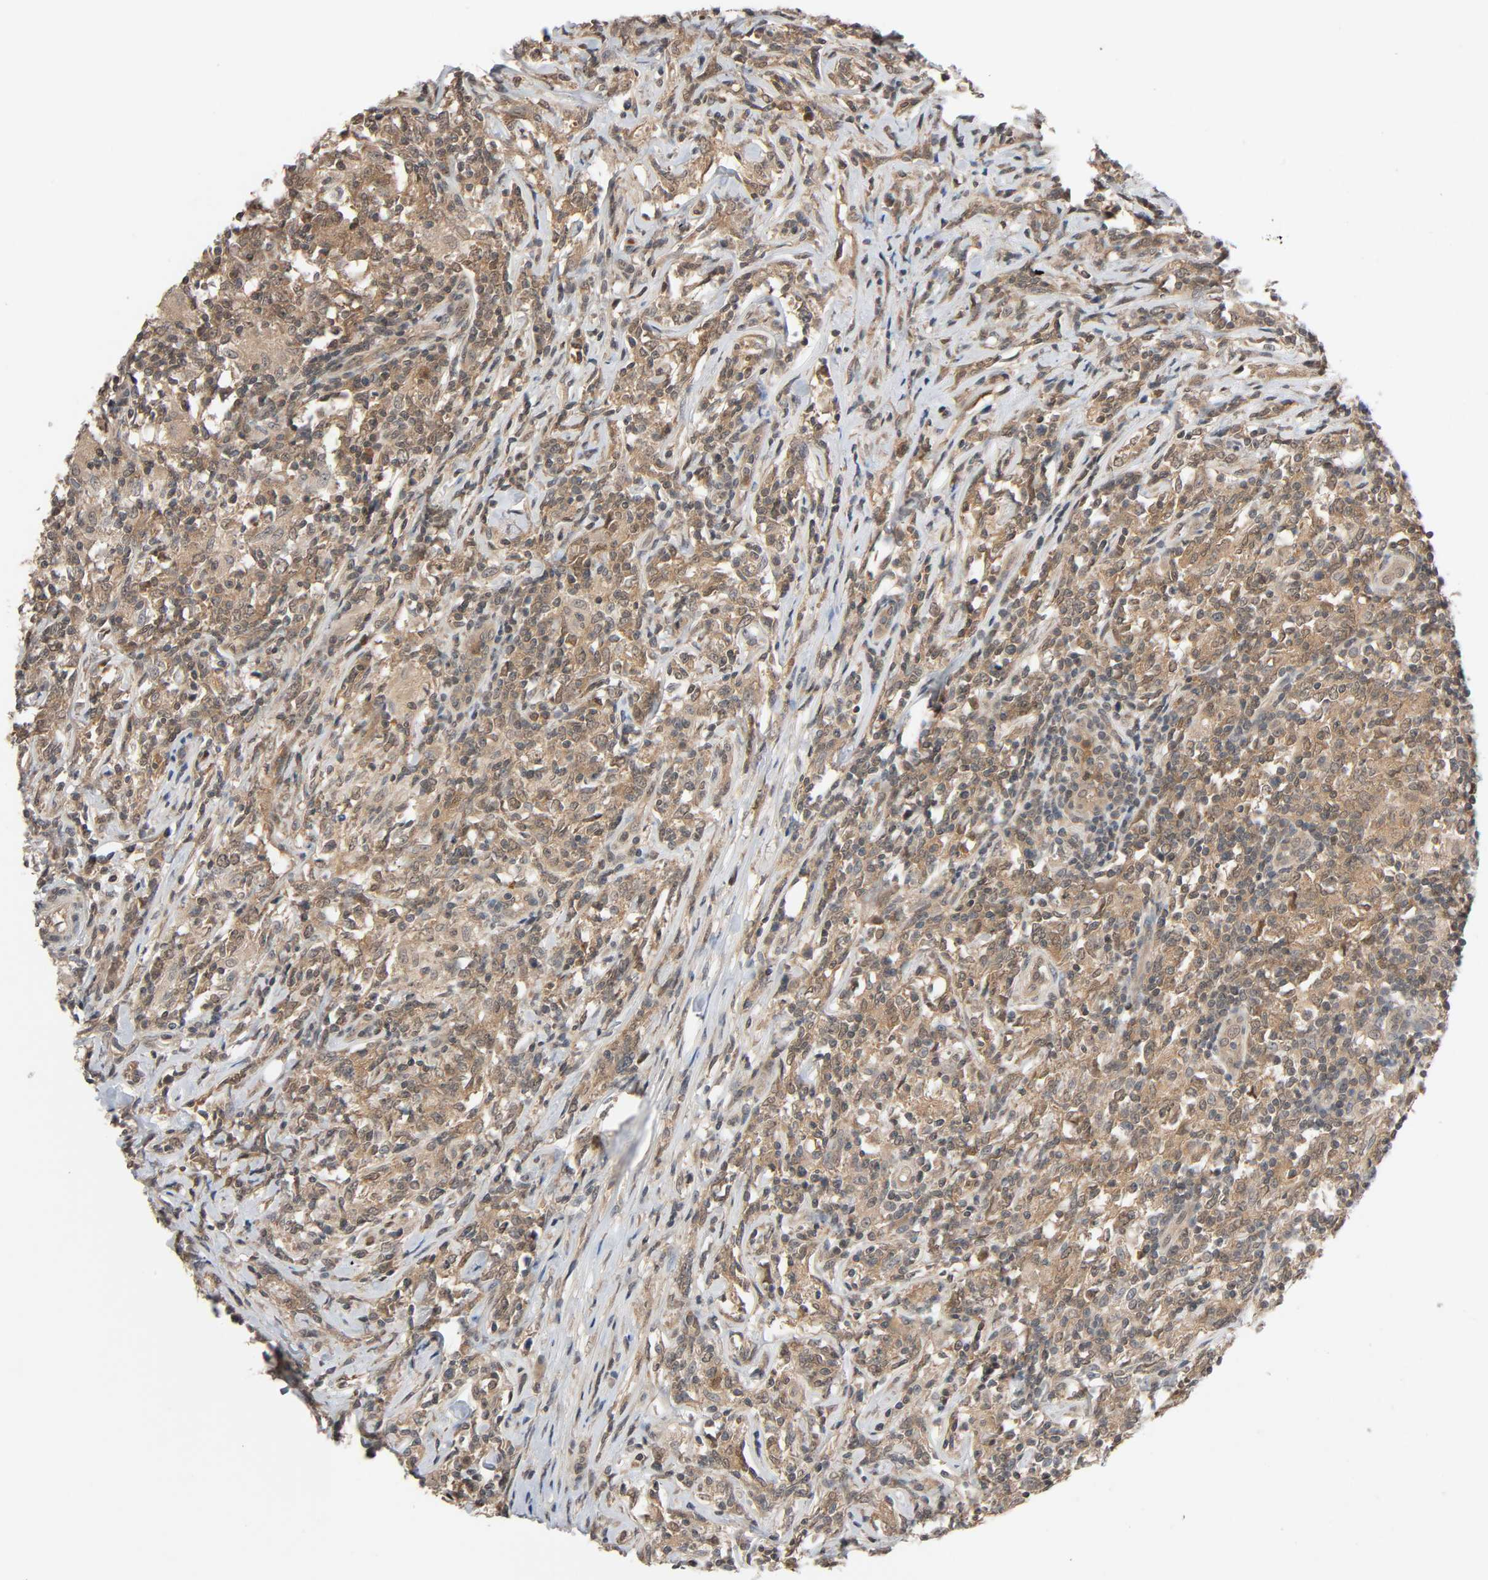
{"staining": {"intensity": "weak", "quantity": ">75%", "location": "cytoplasmic/membranous,nuclear"}, "tissue": "lymphoma", "cell_type": "Tumor cells", "image_type": "cancer", "snomed": [{"axis": "morphology", "description": "Malignant lymphoma, non-Hodgkin's type, High grade"}, {"axis": "topography", "description": "Lymph node"}], "caption": "DAB (3,3'-diaminobenzidine) immunohistochemical staining of human high-grade malignant lymphoma, non-Hodgkin's type exhibits weak cytoplasmic/membranous and nuclear protein expression in approximately >75% of tumor cells.", "gene": "NEDD8", "patient": {"sex": "female", "age": 84}}